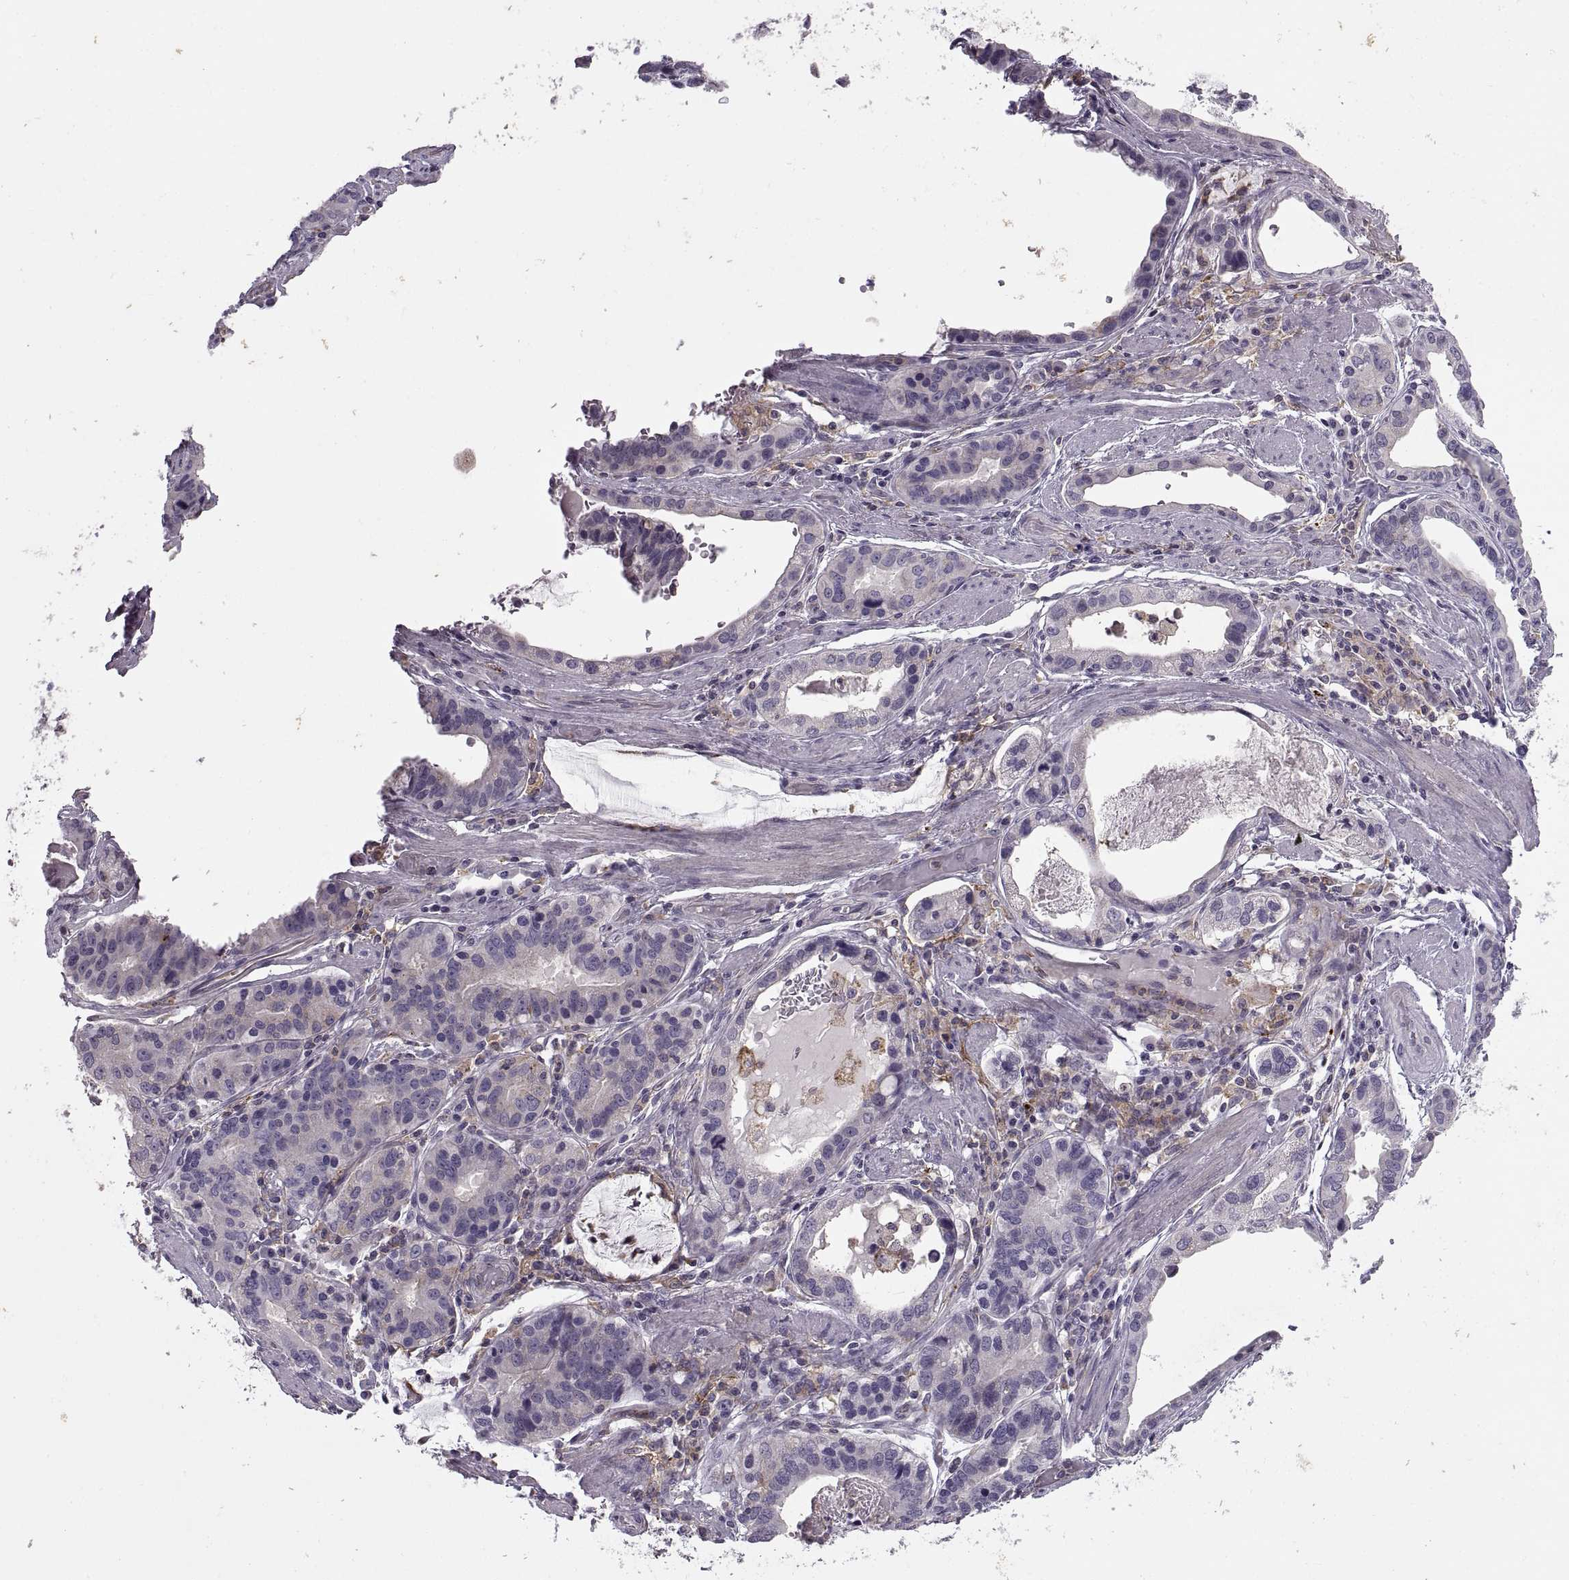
{"staining": {"intensity": "negative", "quantity": "none", "location": "none"}, "tissue": "stomach cancer", "cell_type": "Tumor cells", "image_type": "cancer", "snomed": [{"axis": "morphology", "description": "Adenocarcinoma, NOS"}, {"axis": "topography", "description": "Stomach, lower"}], "caption": "Protein analysis of stomach cancer (adenocarcinoma) exhibits no significant positivity in tumor cells.", "gene": "RALB", "patient": {"sex": "female", "age": 76}}